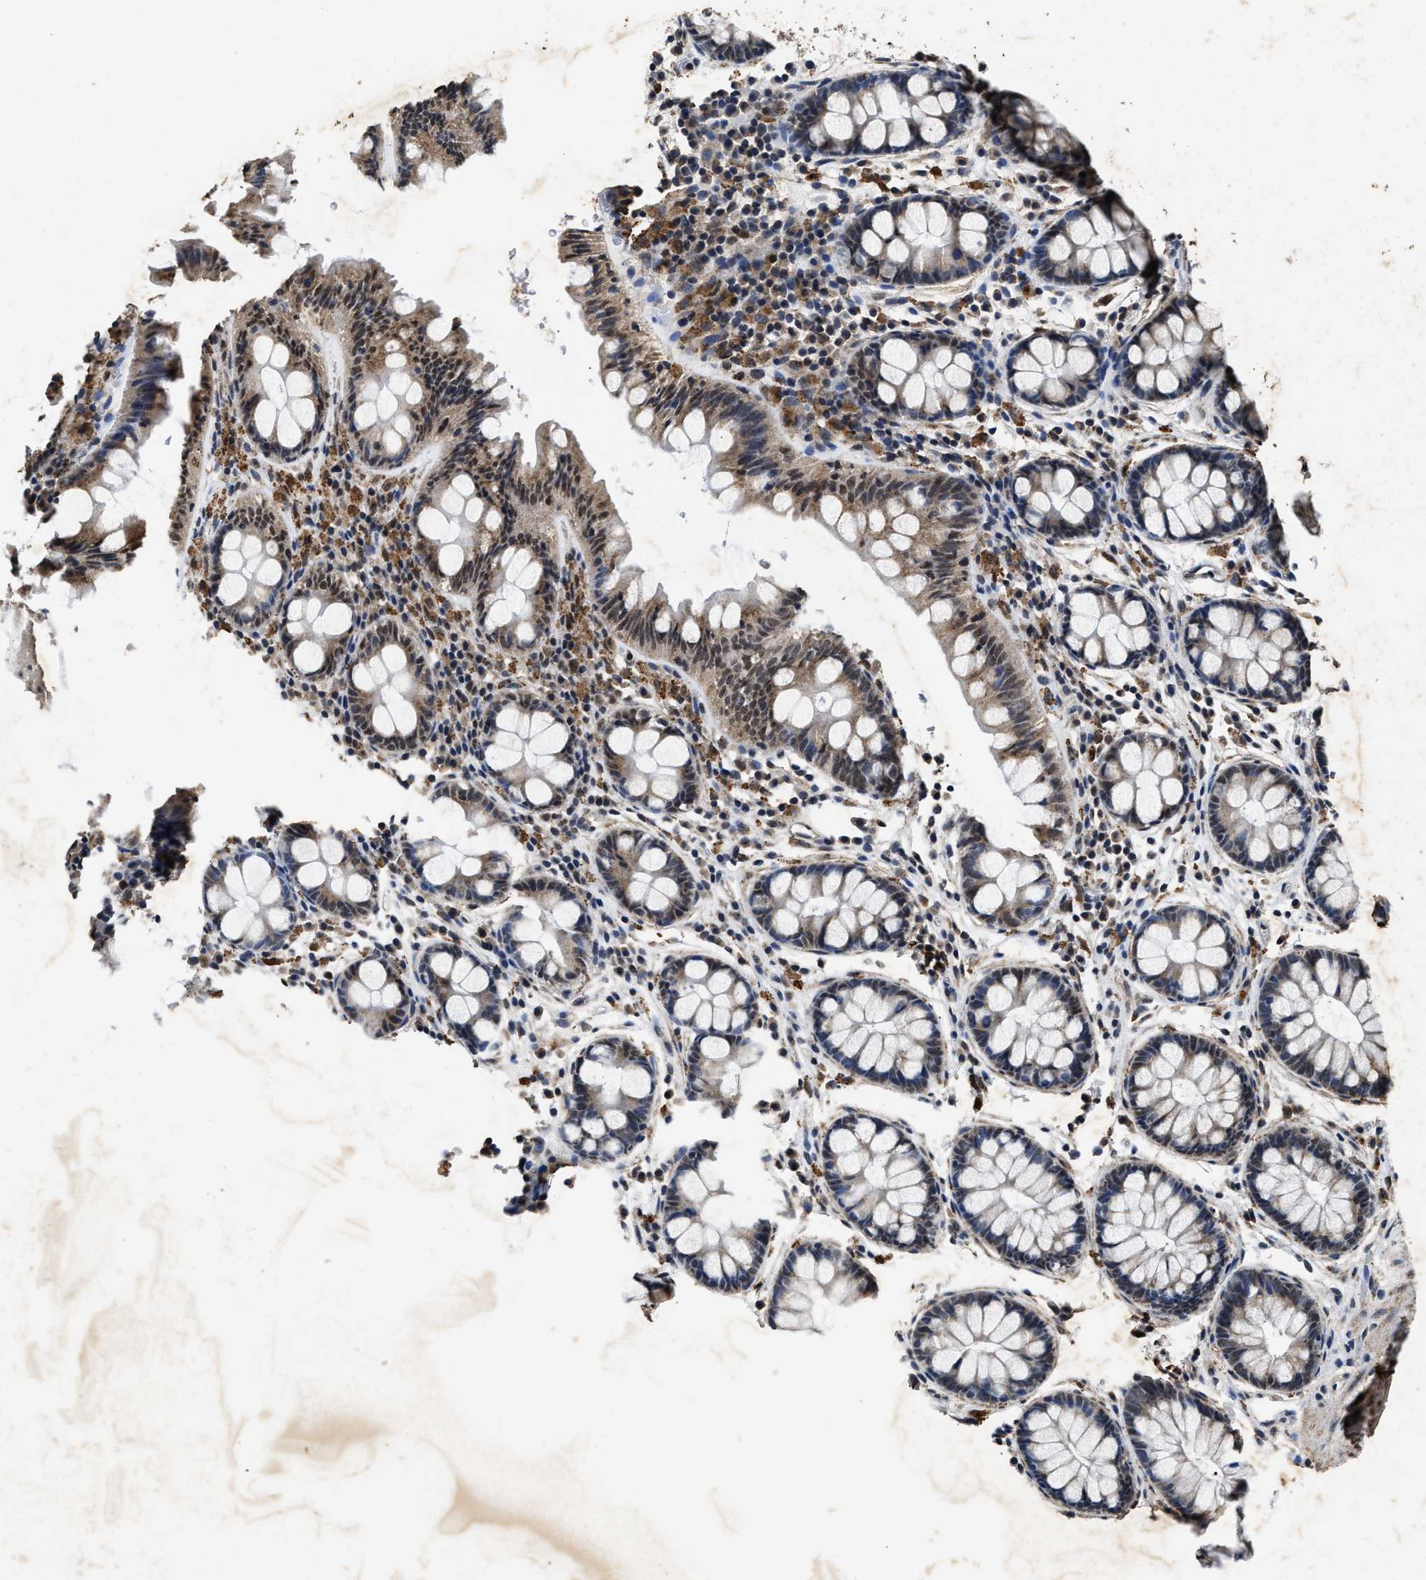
{"staining": {"intensity": "weak", "quantity": "<25%", "location": "cytoplasmic/membranous"}, "tissue": "colon", "cell_type": "Endothelial cells", "image_type": "normal", "snomed": [{"axis": "morphology", "description": "Normal tissue, NOS"}, {"axis": "topography", "description": "Colon"}], "caption": "The IHC image has no significant positivity in endothelial cells of colon. (Stains: DAB (3,3'-diaminobenzidine) IHC with hematoxylin counter stain, Microscopy: brightfield microscopy at high magnification).", "gene": "ACOX1", "patient": {"sex": "female", "age": 80}}